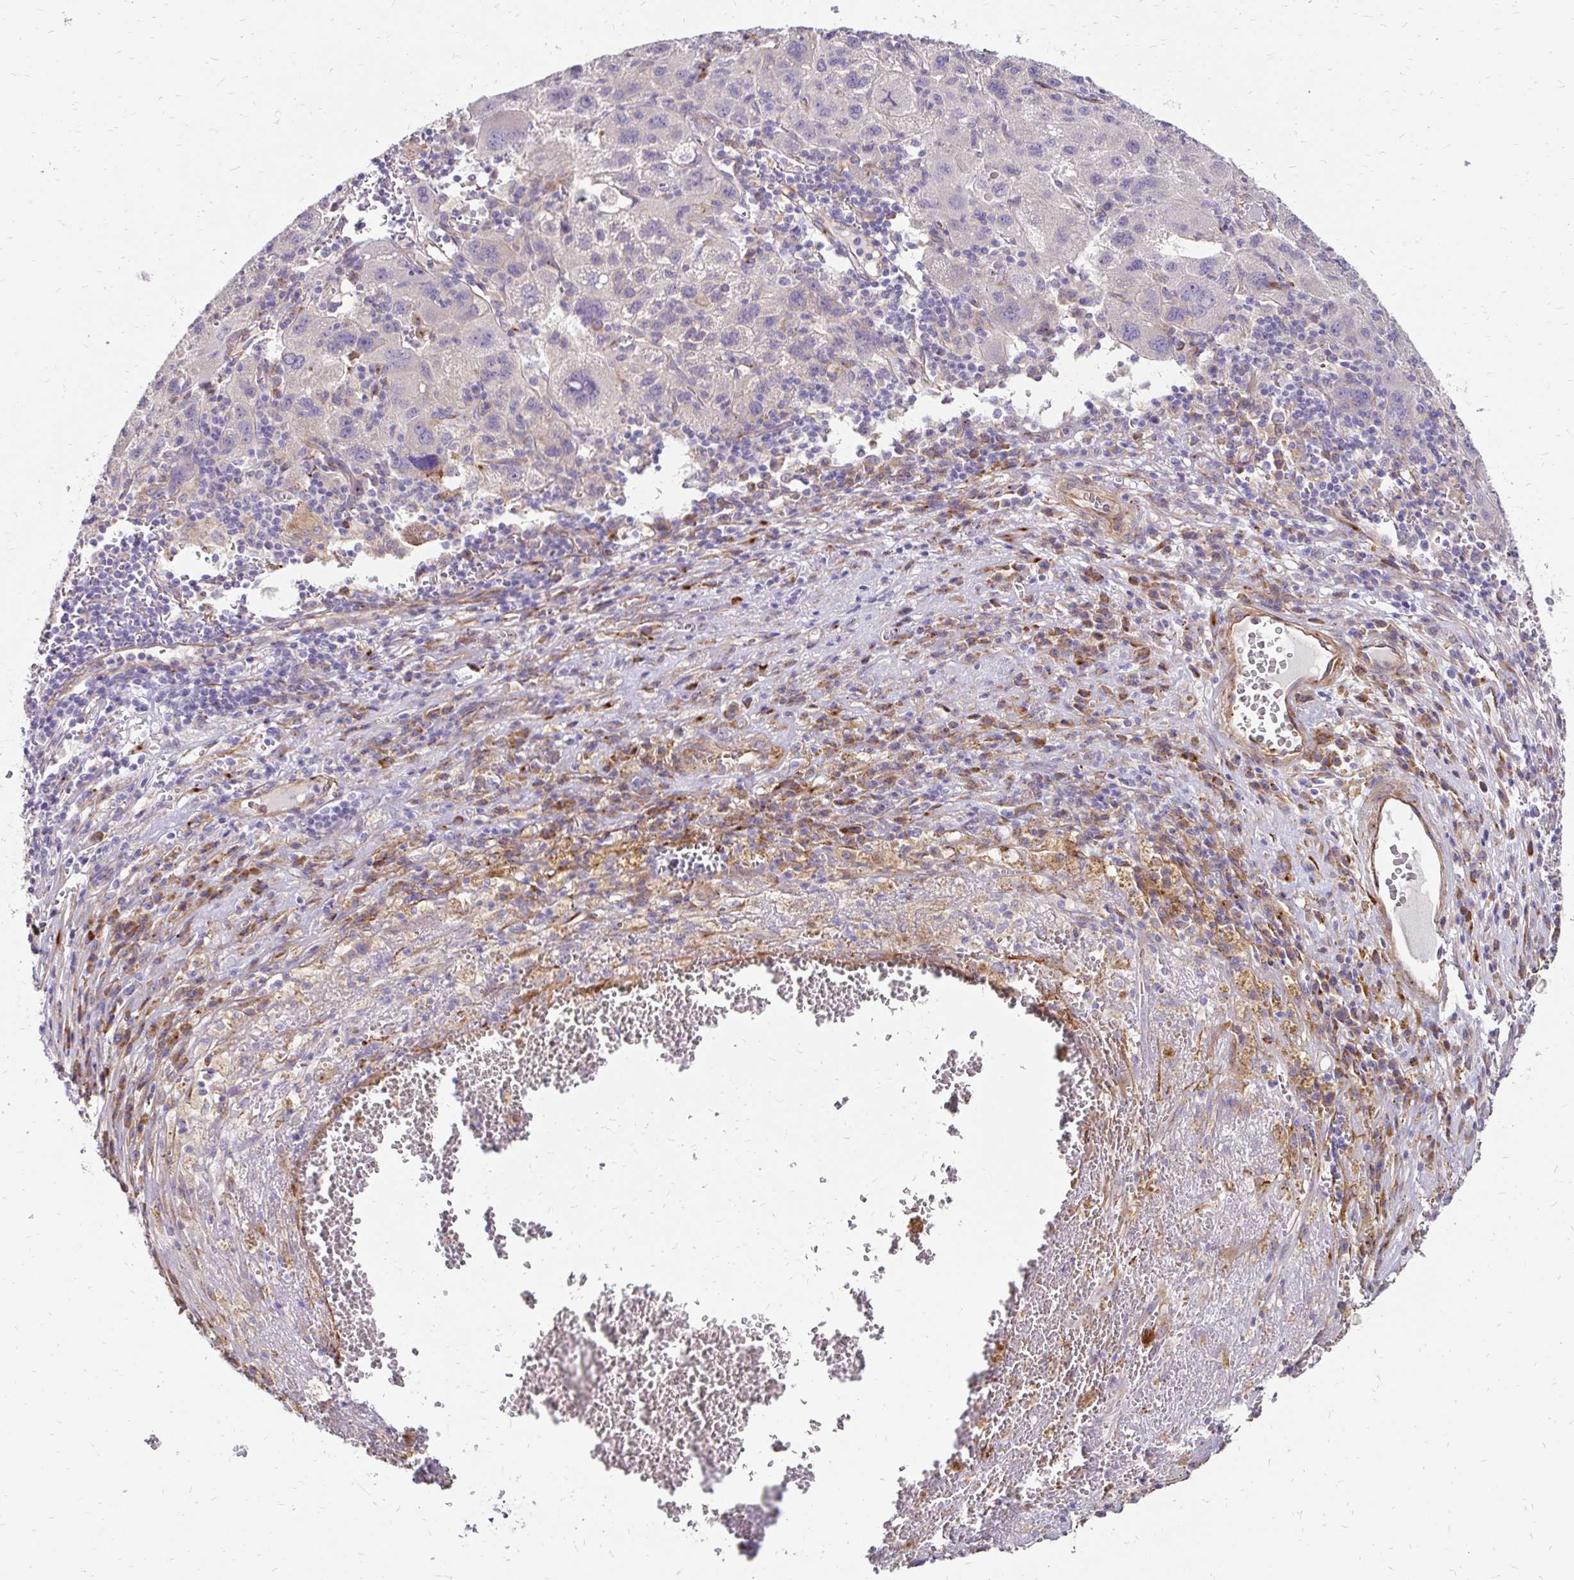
{"staining": {"intensity": "negative", "quantity": "none", "location": "none"}, "tissue": "liver cancer", "cell_type": "Tumor cells", "image_type": "cancer", "snomed": [{"axis": "morphology", "description": "Carcinoma, Hepatocellular, NOS"}, {"axis": "topography", "description": "Liver"}], "caption": "Immunohistochemistry image of liver cancer stained for a protein (brown), which exhibits no staining in tumor cells.", "gene": "PRIMA1", "patient": {"sex": "female", "age": 77}}